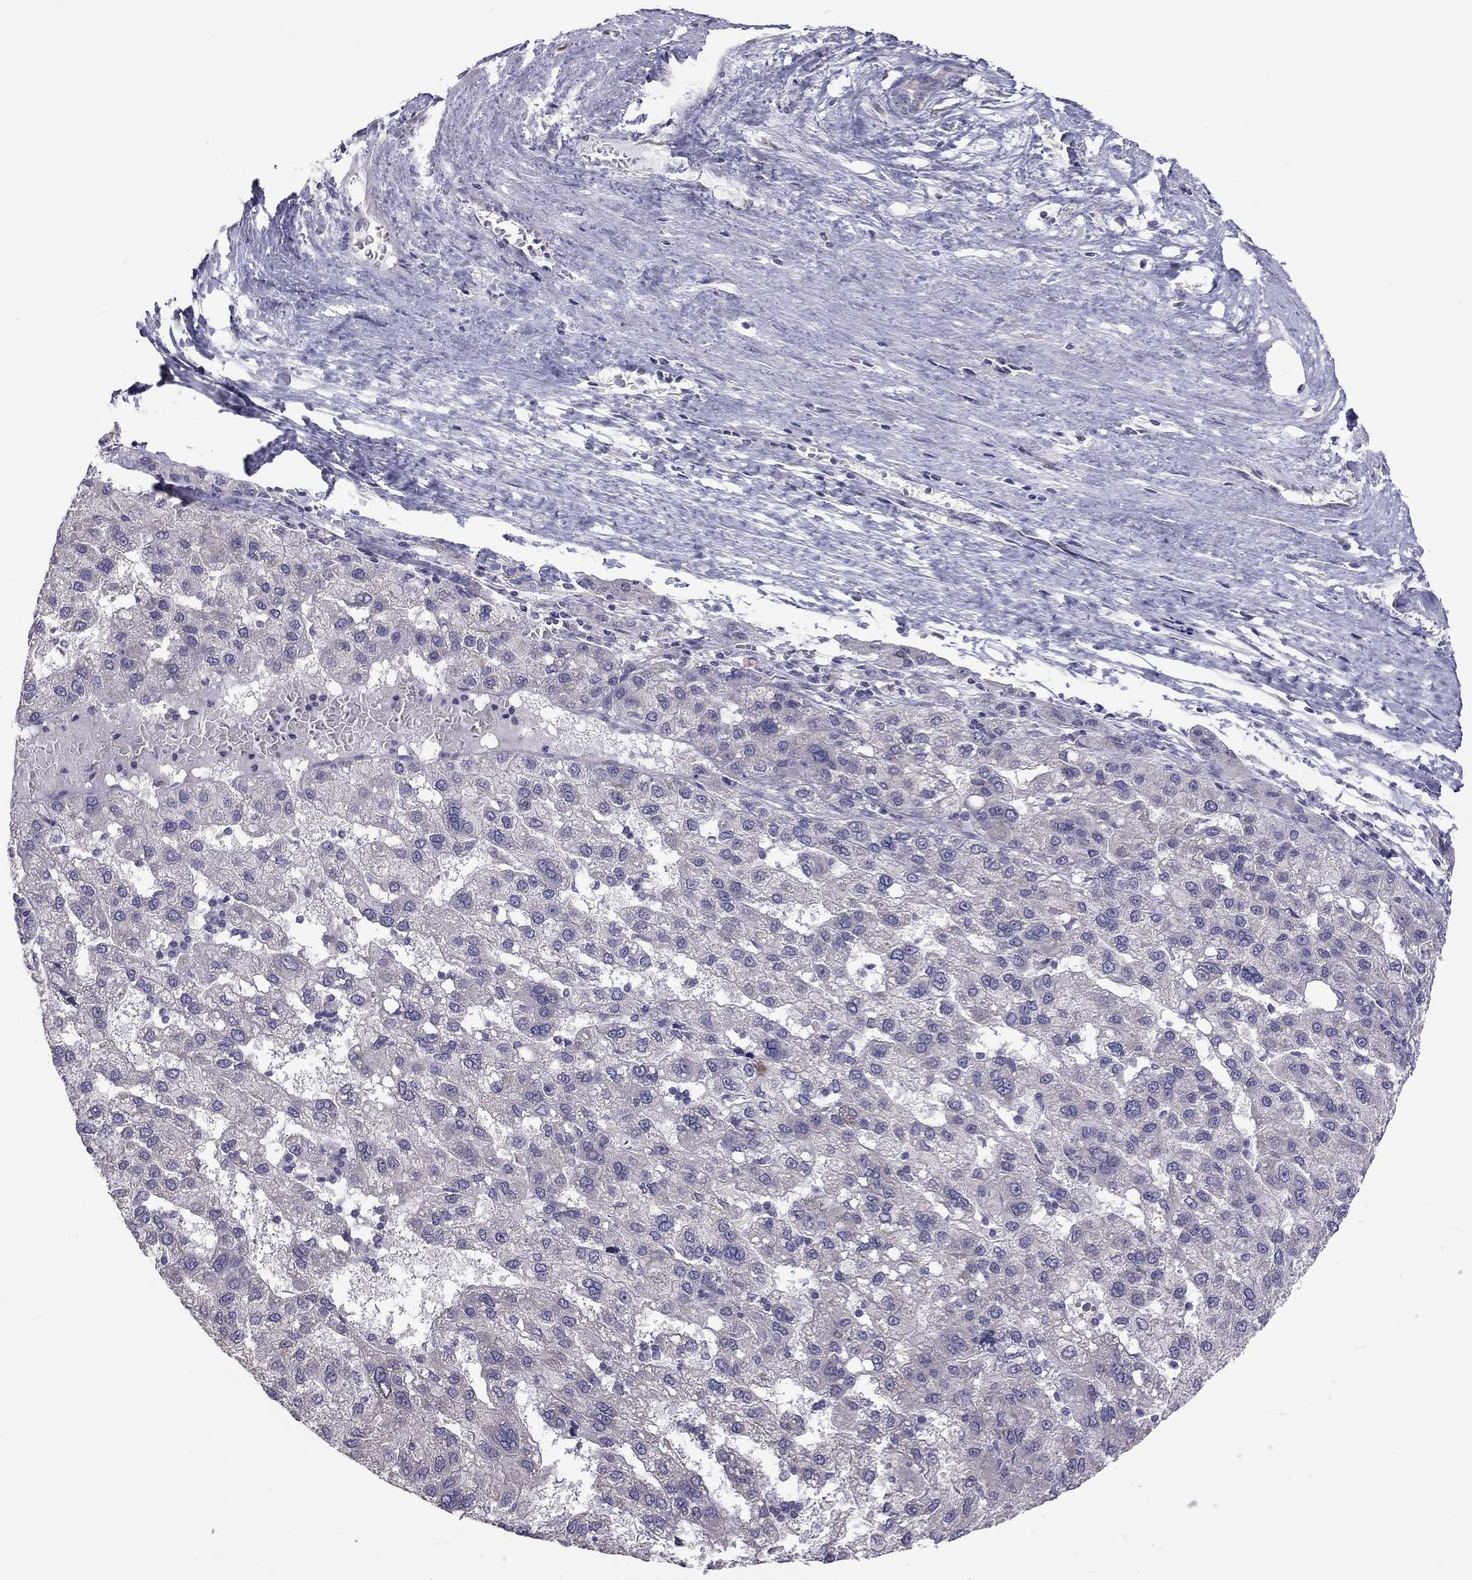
{"staining": {"intensity": "negative", "quantity": "none", "location": "none"}, "tissue": "liver cancer", "cell_type": "Tumor cells", "image_type": "cancer", "snomed": [{"axis": "morphology", "description": "Carcinoma, Hepatocellular, NOS"}, {"axis": "topography", "description": "Liver"}], "caption": "DAB (3,3'-diaminobenzidine) immunohistochemical staining of liver cancer (hepatocellular carcinoma) exhibits no significant expression in tumor cells.", "gene": "HSF2BP", "patient": {"sex": "female", "age": 82}}